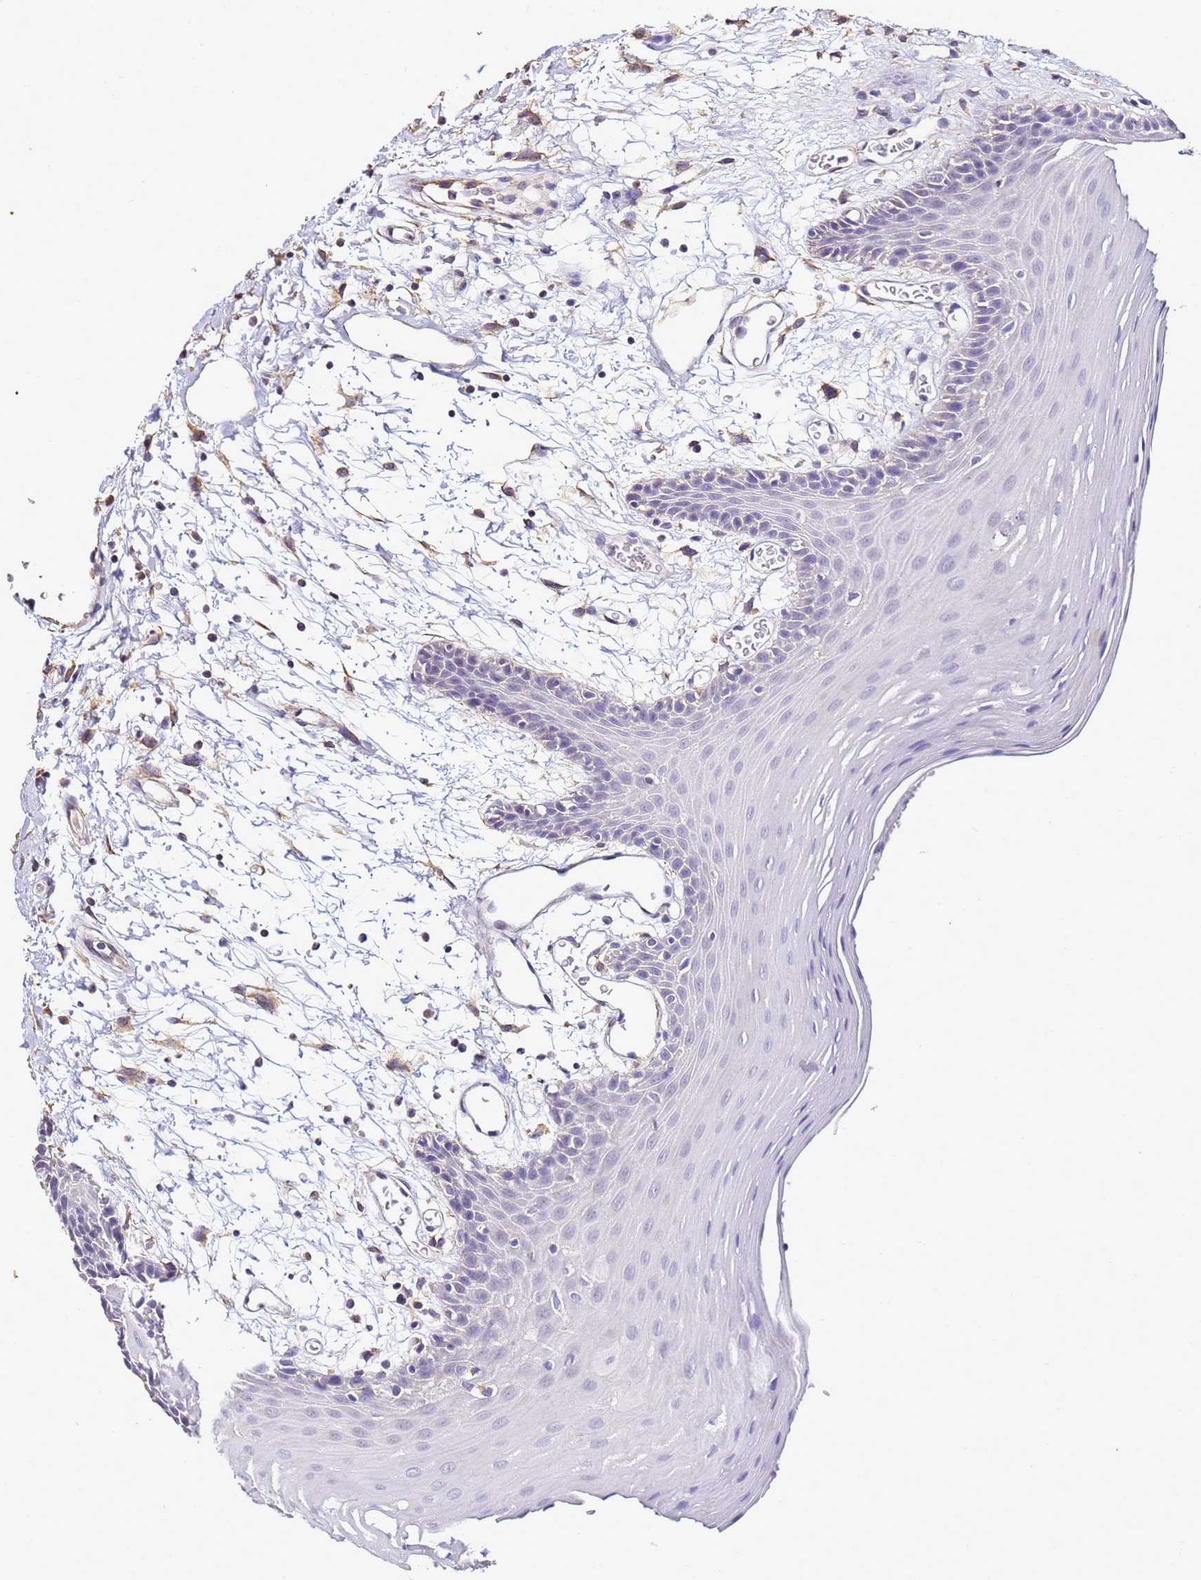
{"staining": {"intensity": "weak", "quantity": "25%-75%", "location": "nuclear"}, "tissue": "oral mucosa", "cell_type": "Squamous epithelial cells", "image_type": "normal", "snomed": [{"axis": "morphology", "description": "Normal tissue, NOS"}, {"axis": "topography", "description": "Skeletal muscle"}, {"axis": "topography", "description": "Oral tissue"}, {"axis": "topography", "description": "Salivary gland"}, {"axis": "topography", "description": "Peripheral nerve tissue"}], "caption": "Protein expression analysis of unremarkable oral mucosa reveals weak nuclear expression in approximately 25%-75% of squamous epithelial cells. (brown staining indicates protein expression, while blue staining denotes nuclei).", "gene": "ENOPH1", "patient": {"sex": "male", "age": 54}}